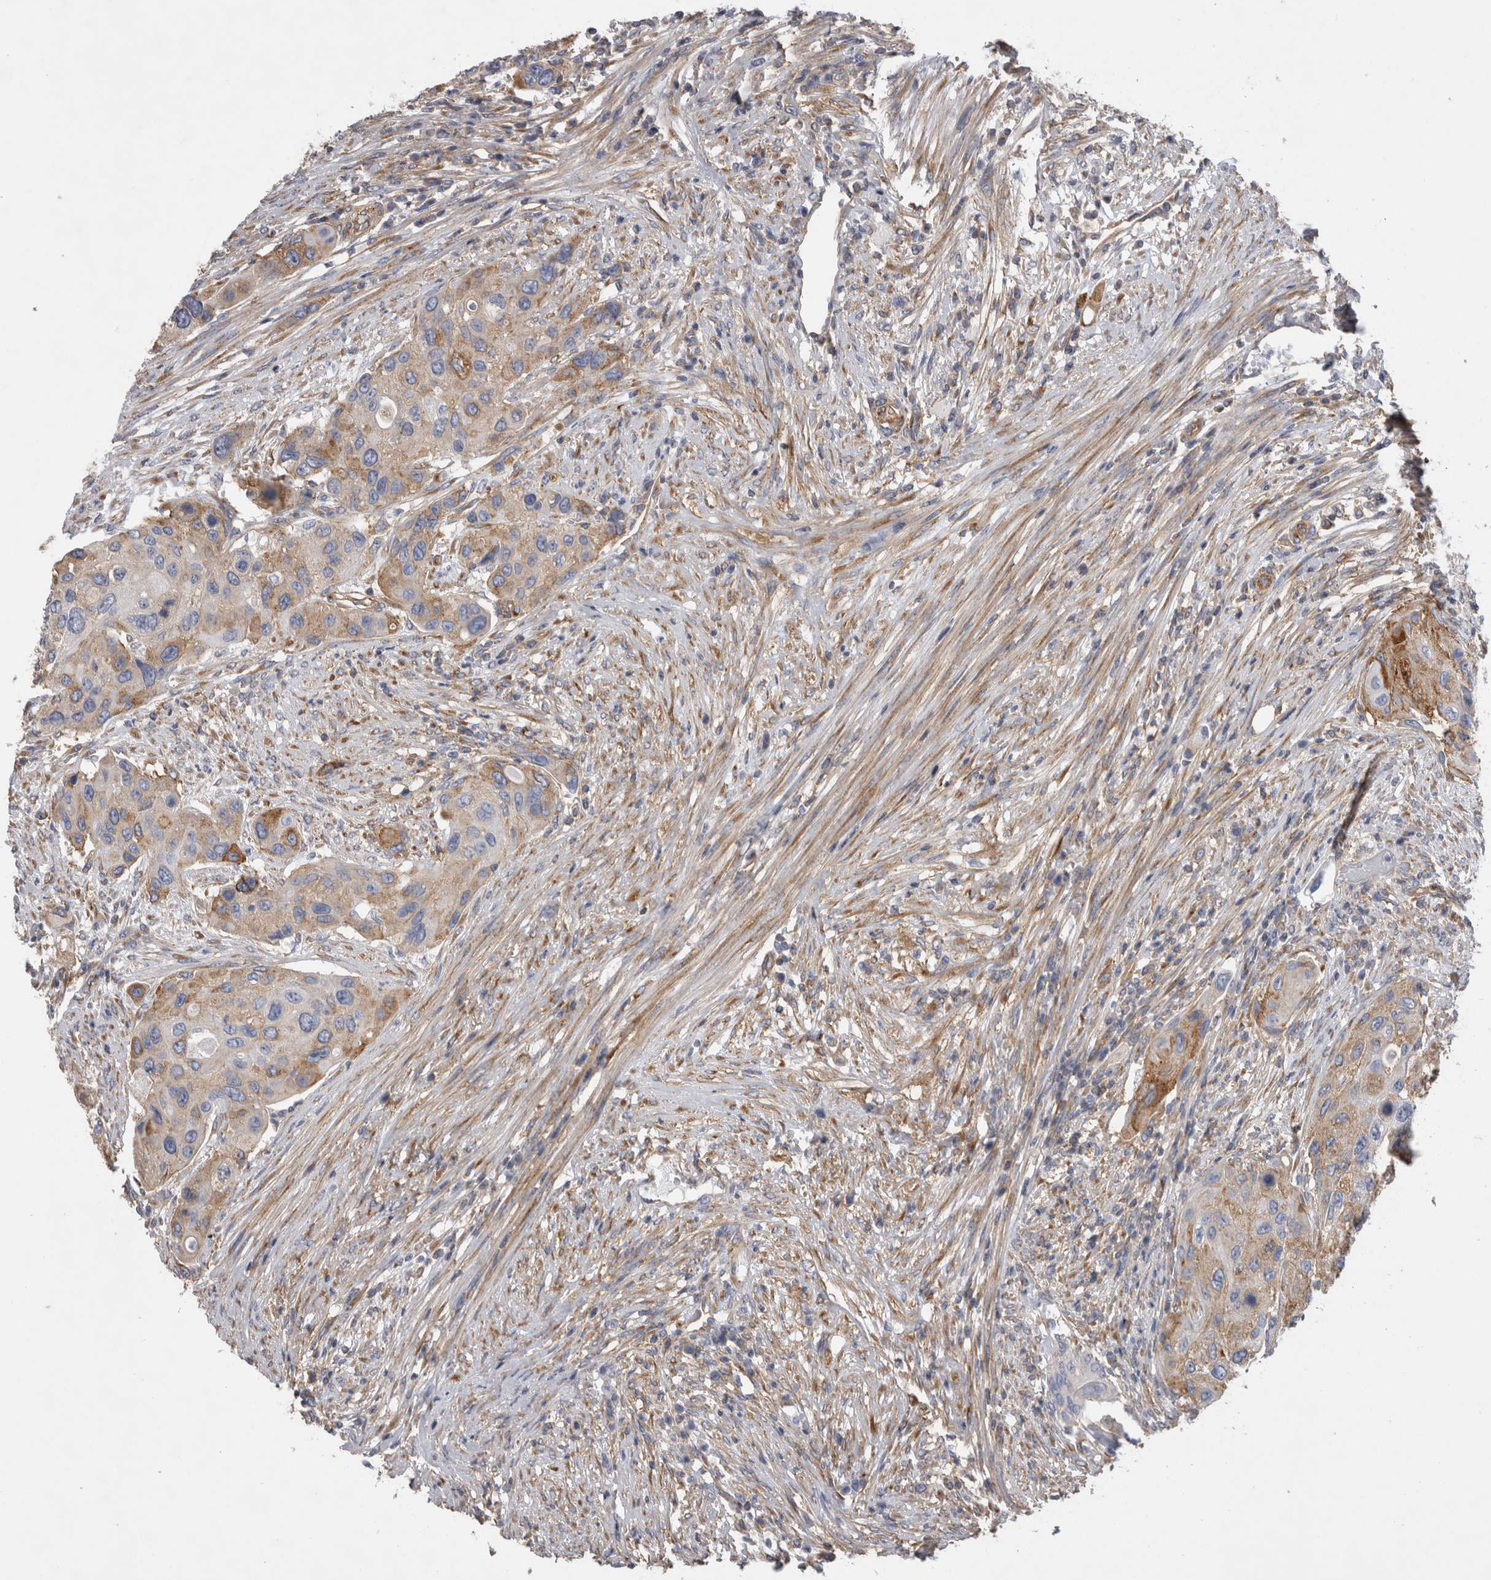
{"staining": {"intensity": "moderate", "quantity": "<25%", "location": "cytoplasmic/membranous"}, "tissue": "urothelial cancer", "cell_type": "Tumor cells", "image_type": "cancer", "snomed": [{"axis": "morphology", "description": "Urothelial carcinoma, High grade"}, {"axis": "topography", "description": "Urinary bladder"}], "caption": "Tumor cells demonstrate moderate cytoplasmic/membranous positivity in about <25% of cells in urothelial cancer. The protein of interest is stained brown, and the nuclei are stained in blue (DAB (3,3'-diaminobenzidine) IHC with brightfield microscopy, high magnification).", "gene": "ATXN3", "patient": {"sex": "female", "age": 56}}